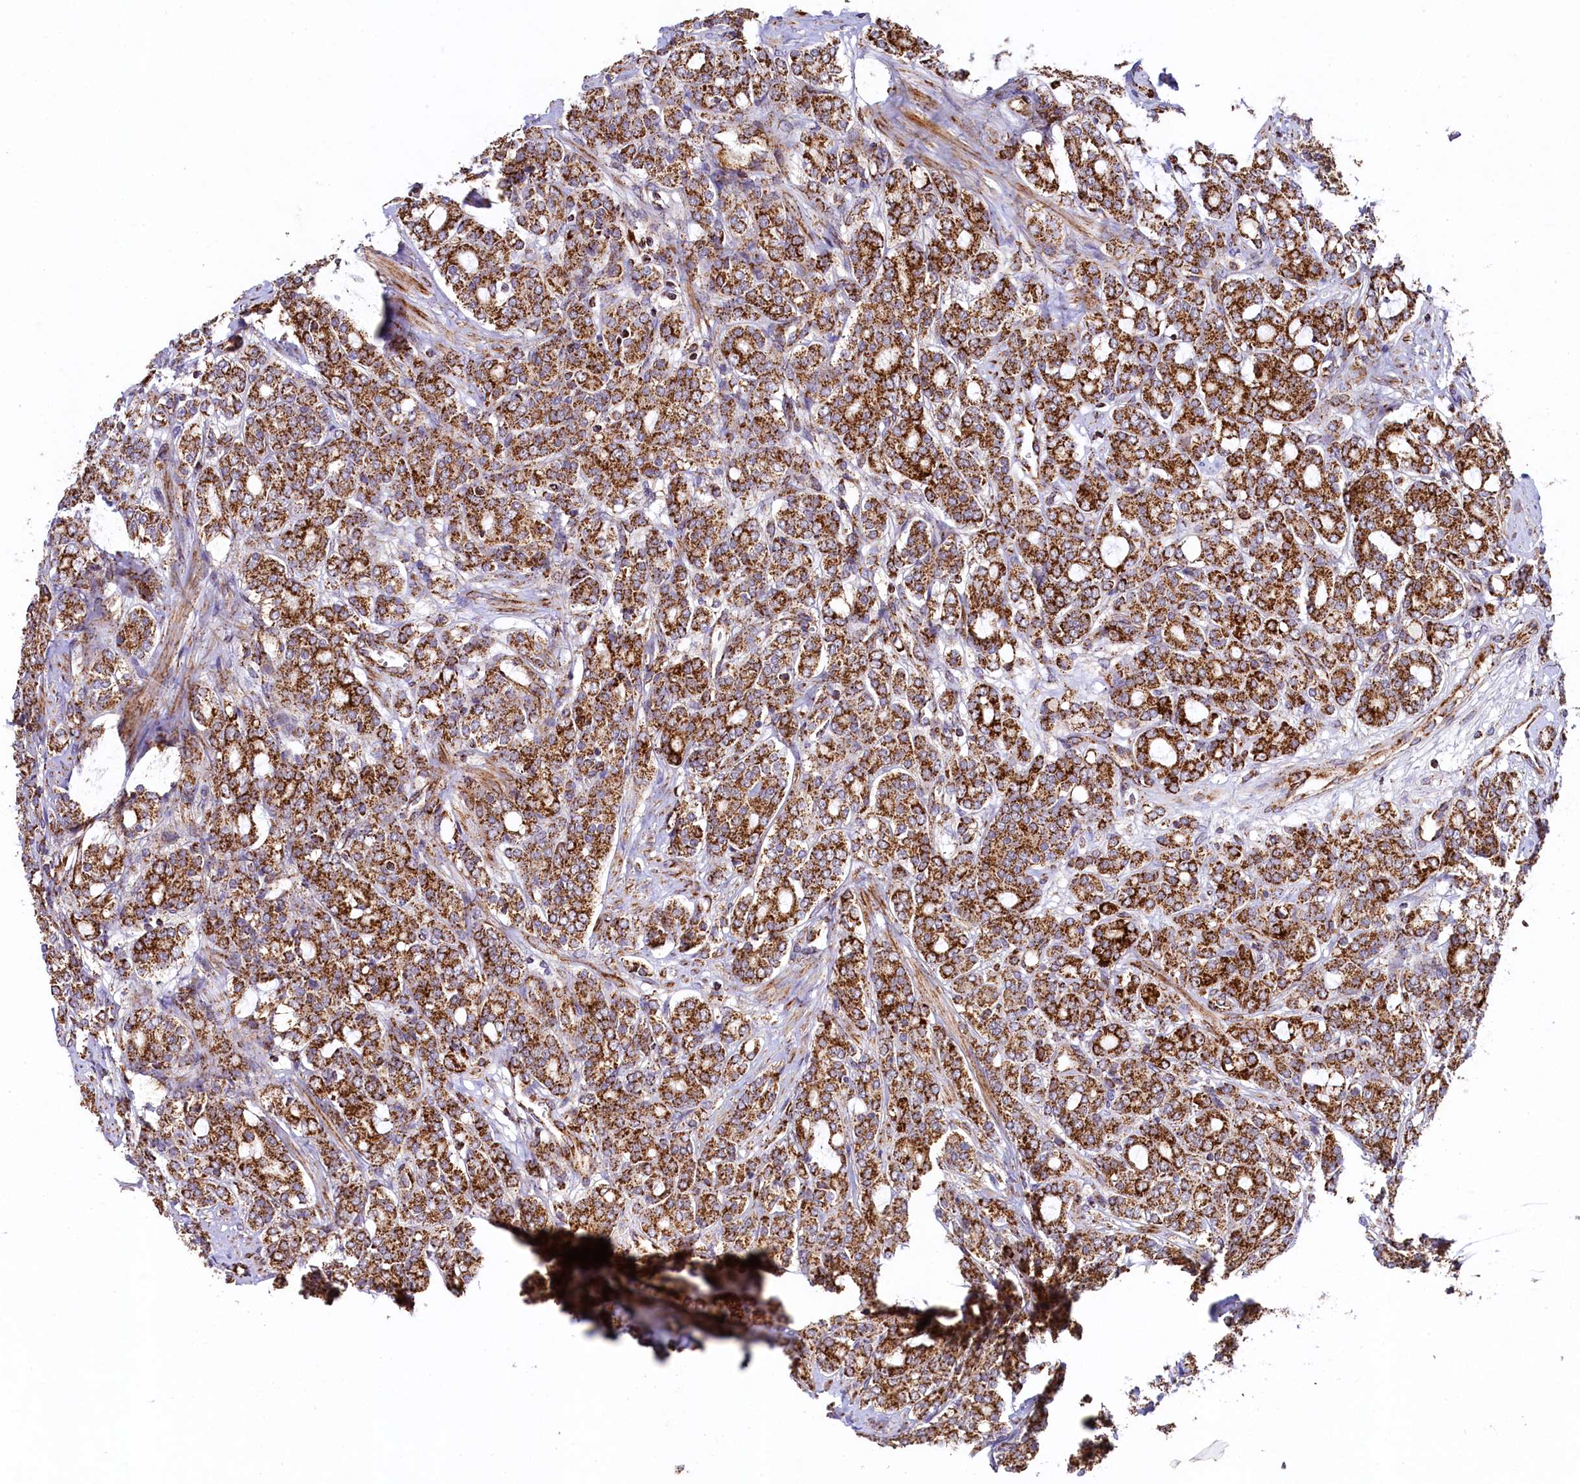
{"staining": {"intensity": "strong", "quantity": ">75%", "location": "cytoplasmic/membranous"}, "tissue": "prostate cancer", "cell_type": "Tumor cells", "image_type": "cancer", "snomed": [{"axis": "morphology", "description": "Adenocarcinoma, High grade"}, {"axis": "topography", "description": "Prostate"}], "caption": "Prostate high-grade adenocarcinoma was stained to show a protein in brown. There is high levels of strong cytoplasmic/membranous expression in about >75% of tumor cells. The staining was performed using DAB, with brown indicating positive protein expression. Nuclei are stained blue with hematoxylin.", "gene": "CLYBL", "patient": {"sex": "male", "age": 62}}